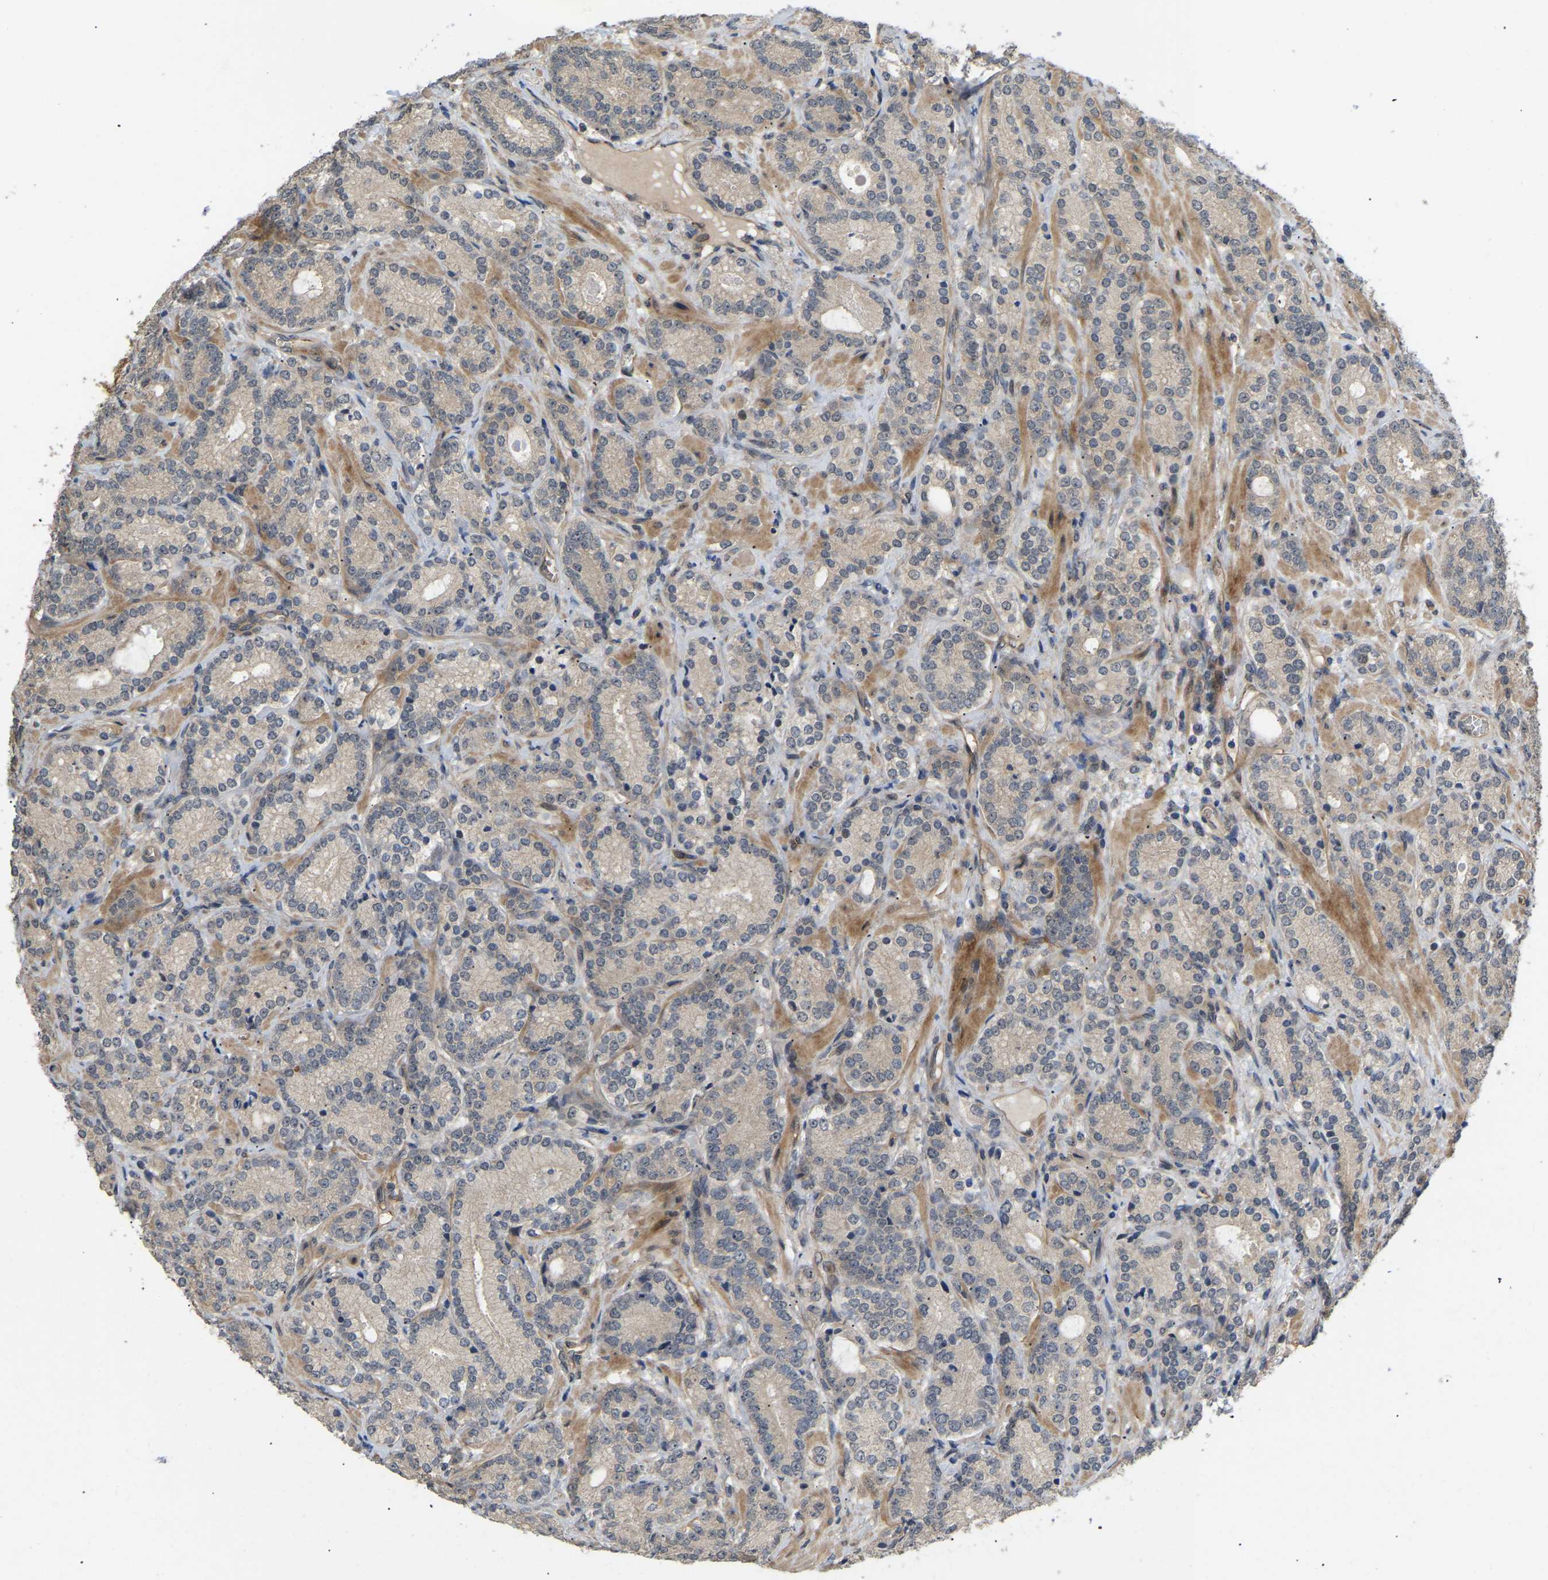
{"staining": {"intensity": "negative", "quantity": "none", "location": "none"}, "tissue": "prostate cancer", "cell_type": "Tumor cells", "image_type": "cancer", "snomed": [{"axis": "morphology", "description": "Adenocarcinoma, High grade"}, {"axis": "topography", "description": "Prostate"}], "caption": "Tumor cells are negative for brown protein staining in prostate adenocarcinoma (high-grade).", "gene": "LIMK2", "patient": {"sex": "male", "age": 61}}